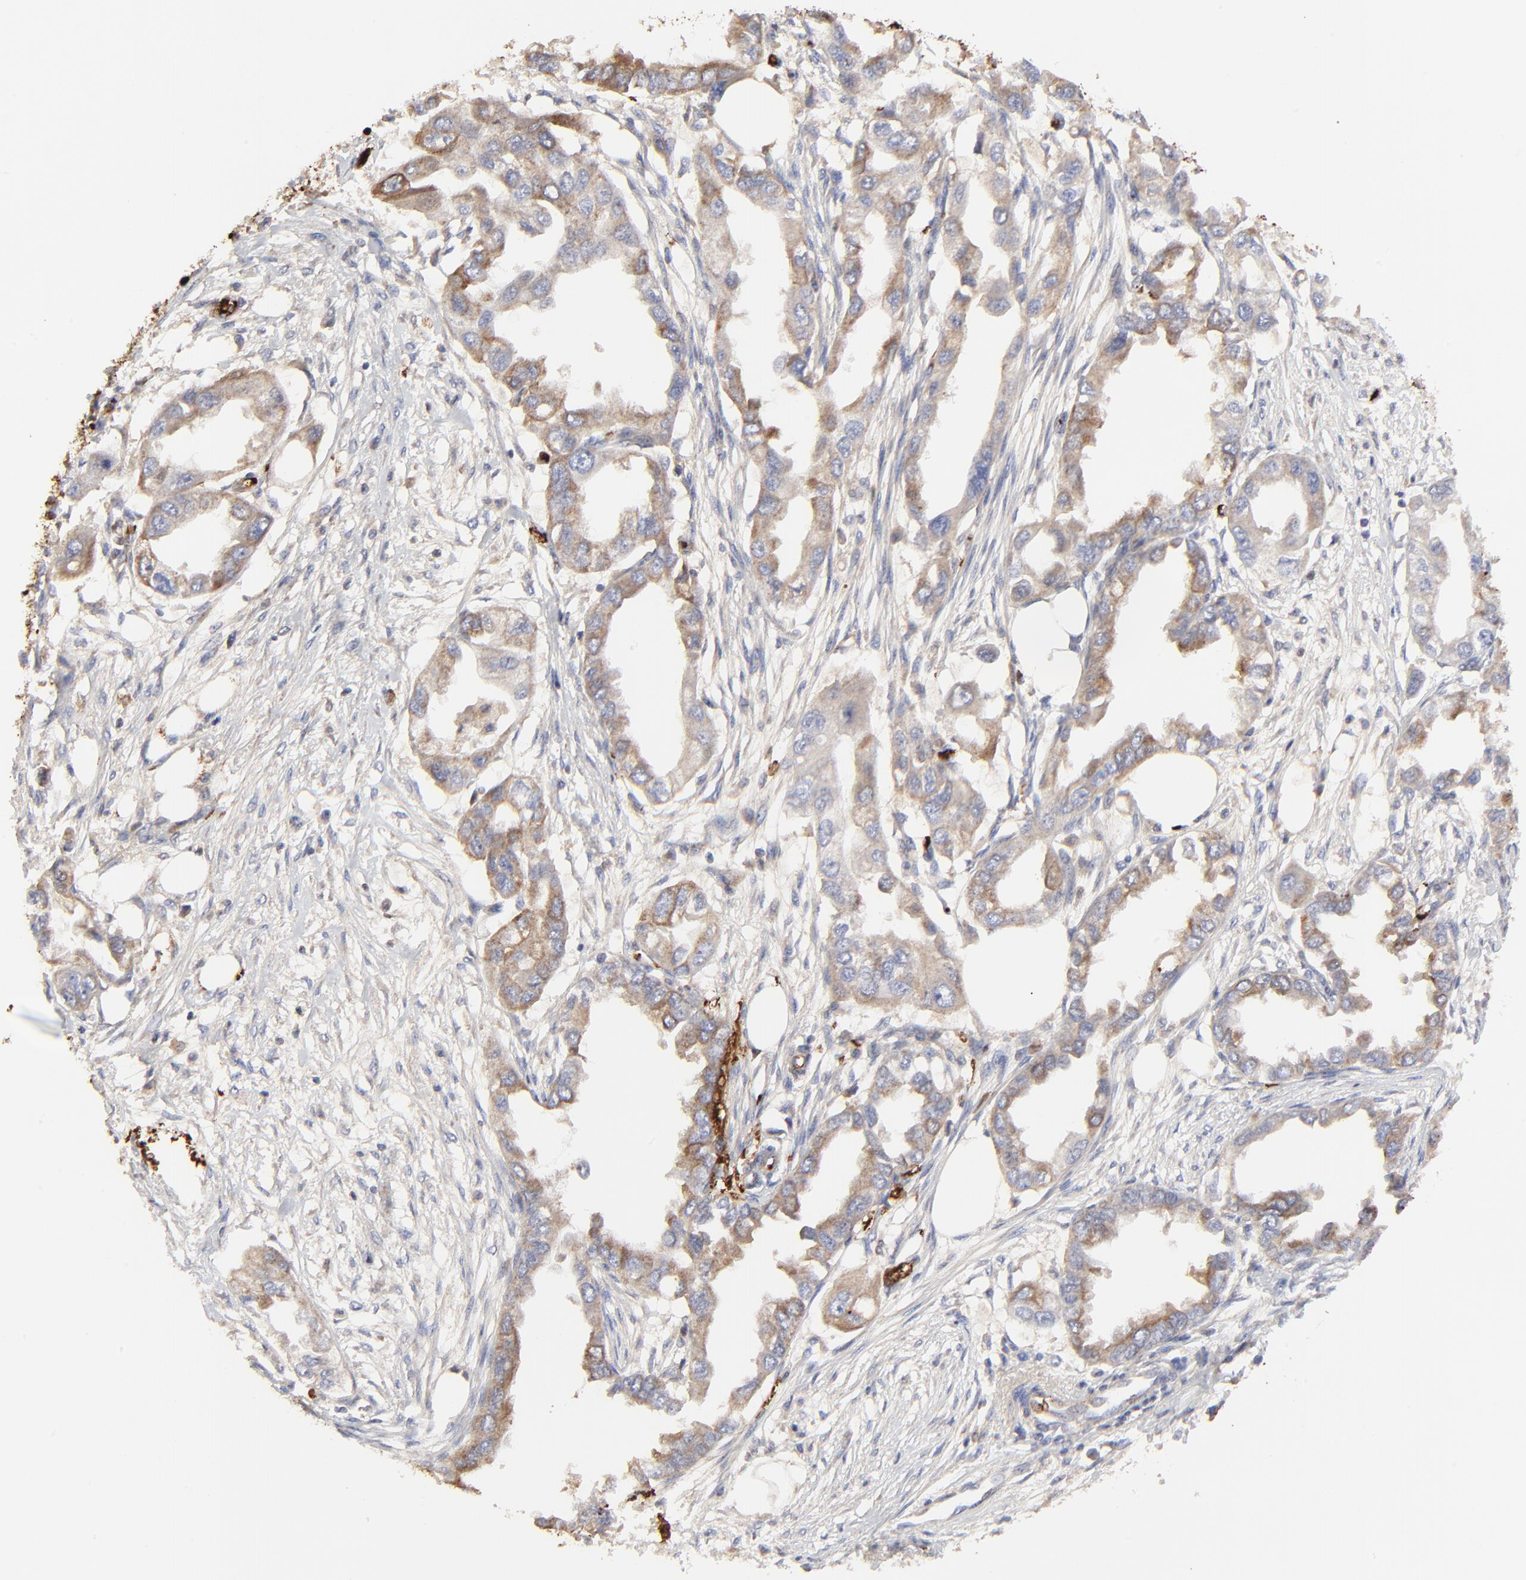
{"staining": {"intensity": "weak", "quantity": ">75%", "location": "cytoplasmic/membranous"}, "tissue": "endometrial cancer", "cell_type": "Tumor cells", "image_type": "cancer", "snomed": [{"axis": "morphology", "description": "Adenocarcinoma, NOS"}, {"axis": "topography", "description": "Endometrium"}], "caption": "An image of endometrial adenocarcinoma stained for a protein reveals weak cytoplasmic/membranous brown staining in tumor cells.", "gene": "PAG1", "patient": {"sex": "female", "age": 67}}